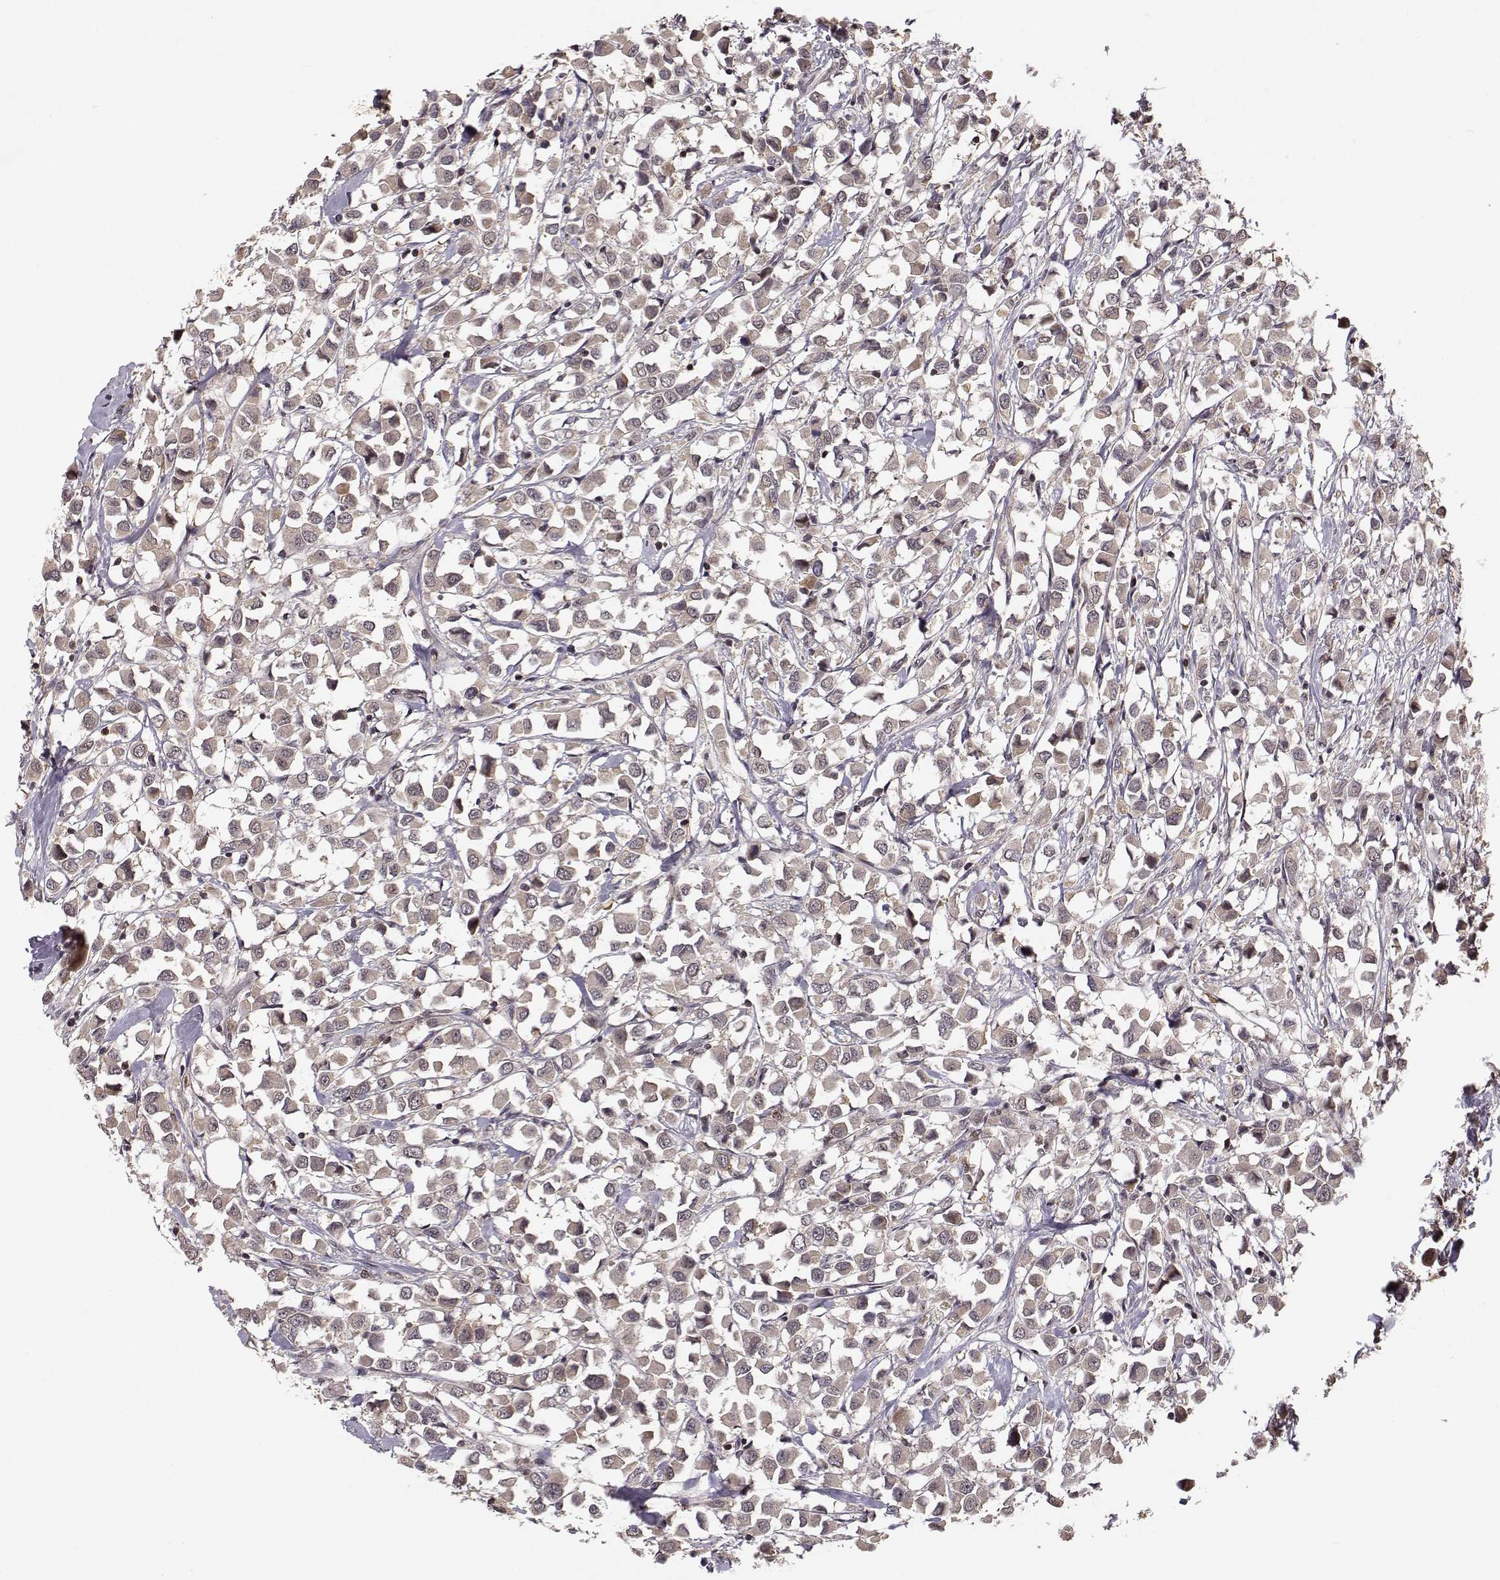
{"staining": {"intensity": "weak", "quantity": ">75%", "location": "cytoplasmic/membranous"}, "tissue": "breast cancer", "cell_type": "Tumor cells", "image_type": "cancer", "snomed": [{"axis": "morphology", "description": "Duct carcinoma"}, {"axis": "topography", "description": "Breast"}], "caption": "Breast cancer tissue exhibits weak cytoplasmic/membranous expression in about >75% of tumor cells", "gene": "PLEKHG3", "patient": {"sex": "female", "age": 61}}